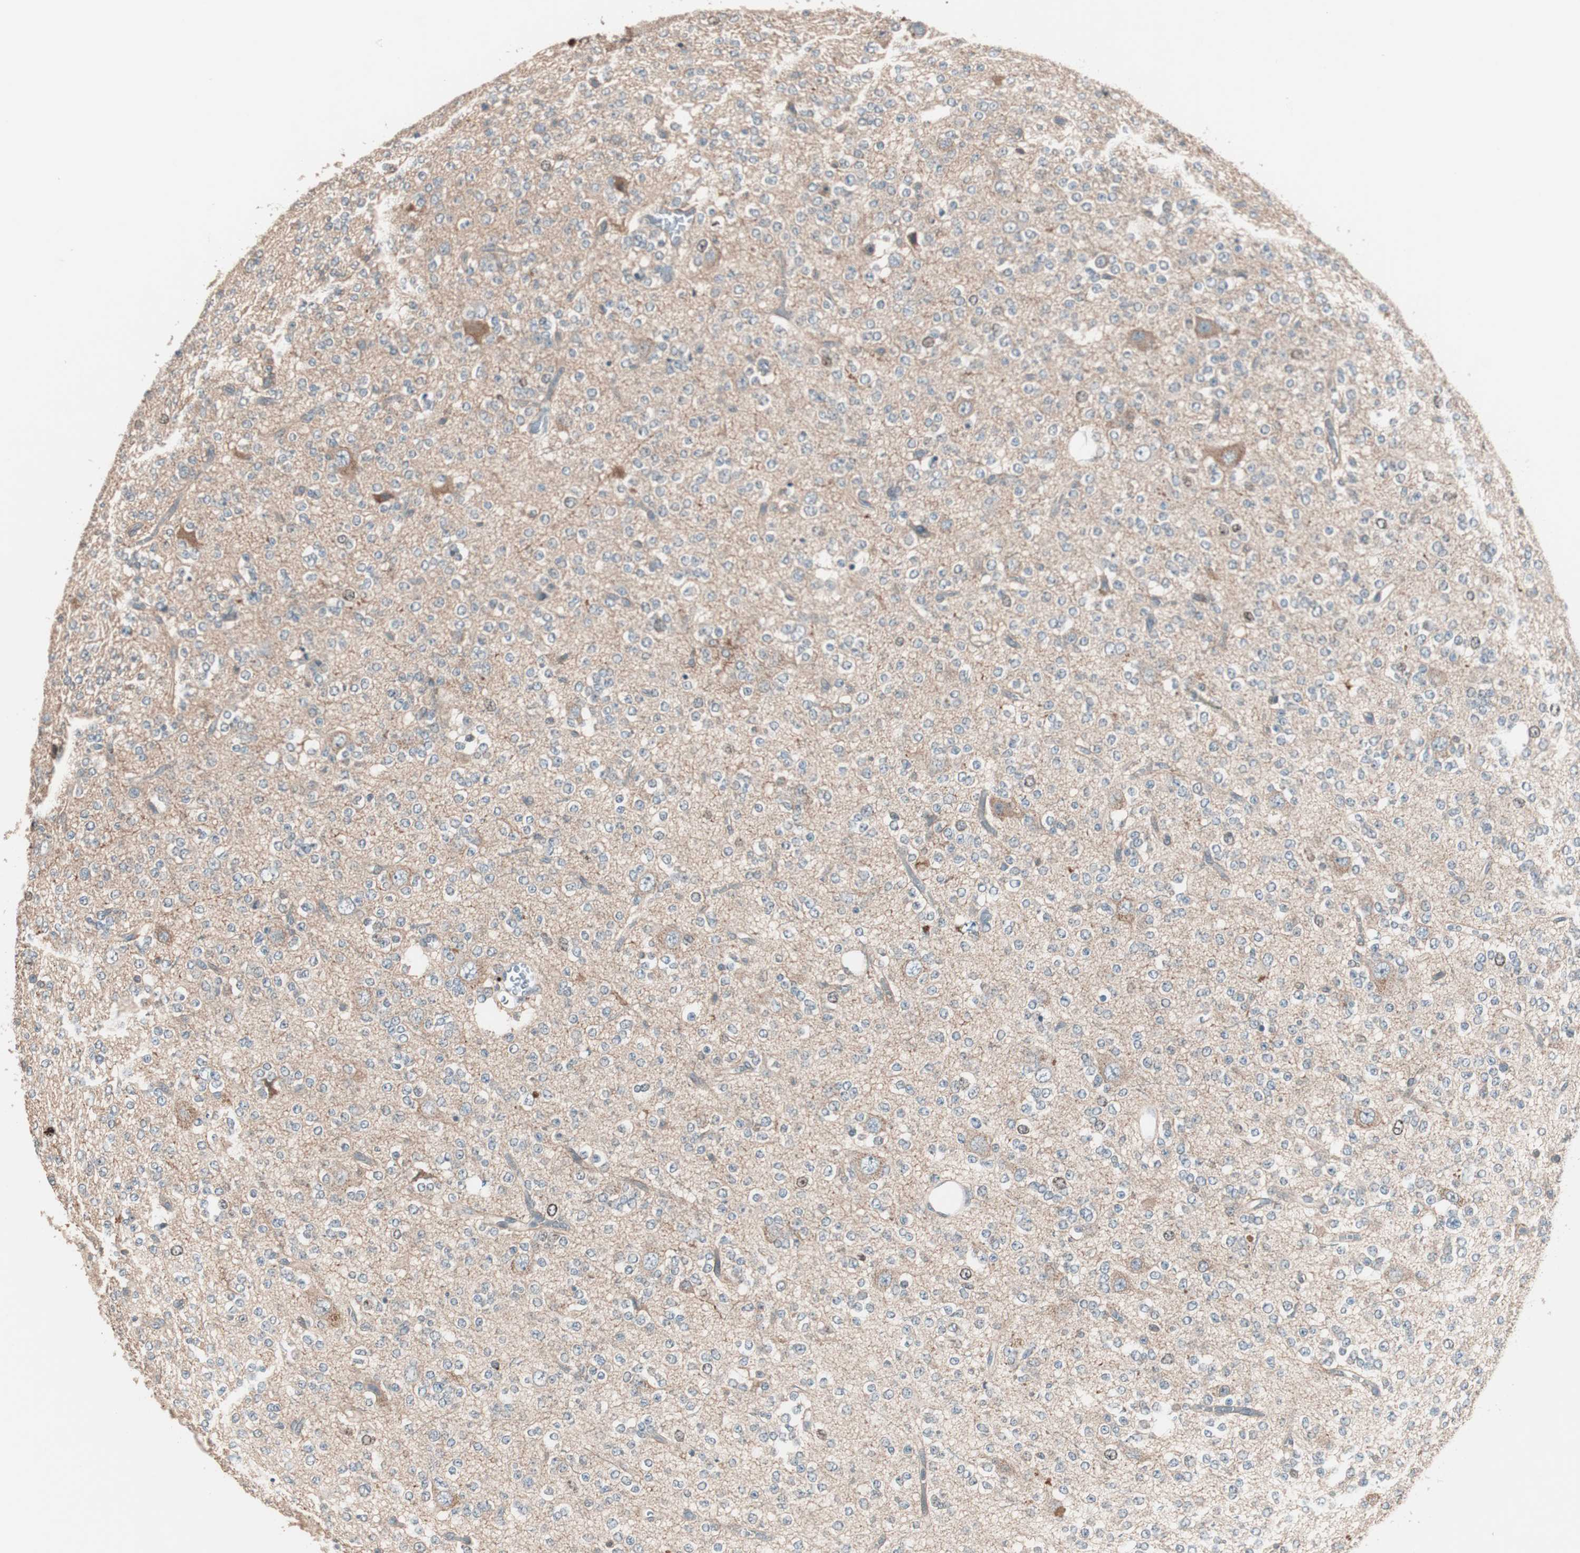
{"staining": {"intensity": "weak", "quantity": "25%-75%", "location": "cytoplasmic/membranous"}, "tissue": "glioma", "cell_type": "Tumor cells", "image_type": "cancer", "snomed": [{"axis": "morphology", "description": "Glioma, malignant, Low grade"}, {"axis": "topography", "description": "Brain"}], "caption": "Protein expression analysis of human glioma reveals weak cytoplasmic/membranous expression in approximately 25%-75% of tumor cells.", "gene": "NFRKB", "patient": {"sex": "male", "age": 38}}